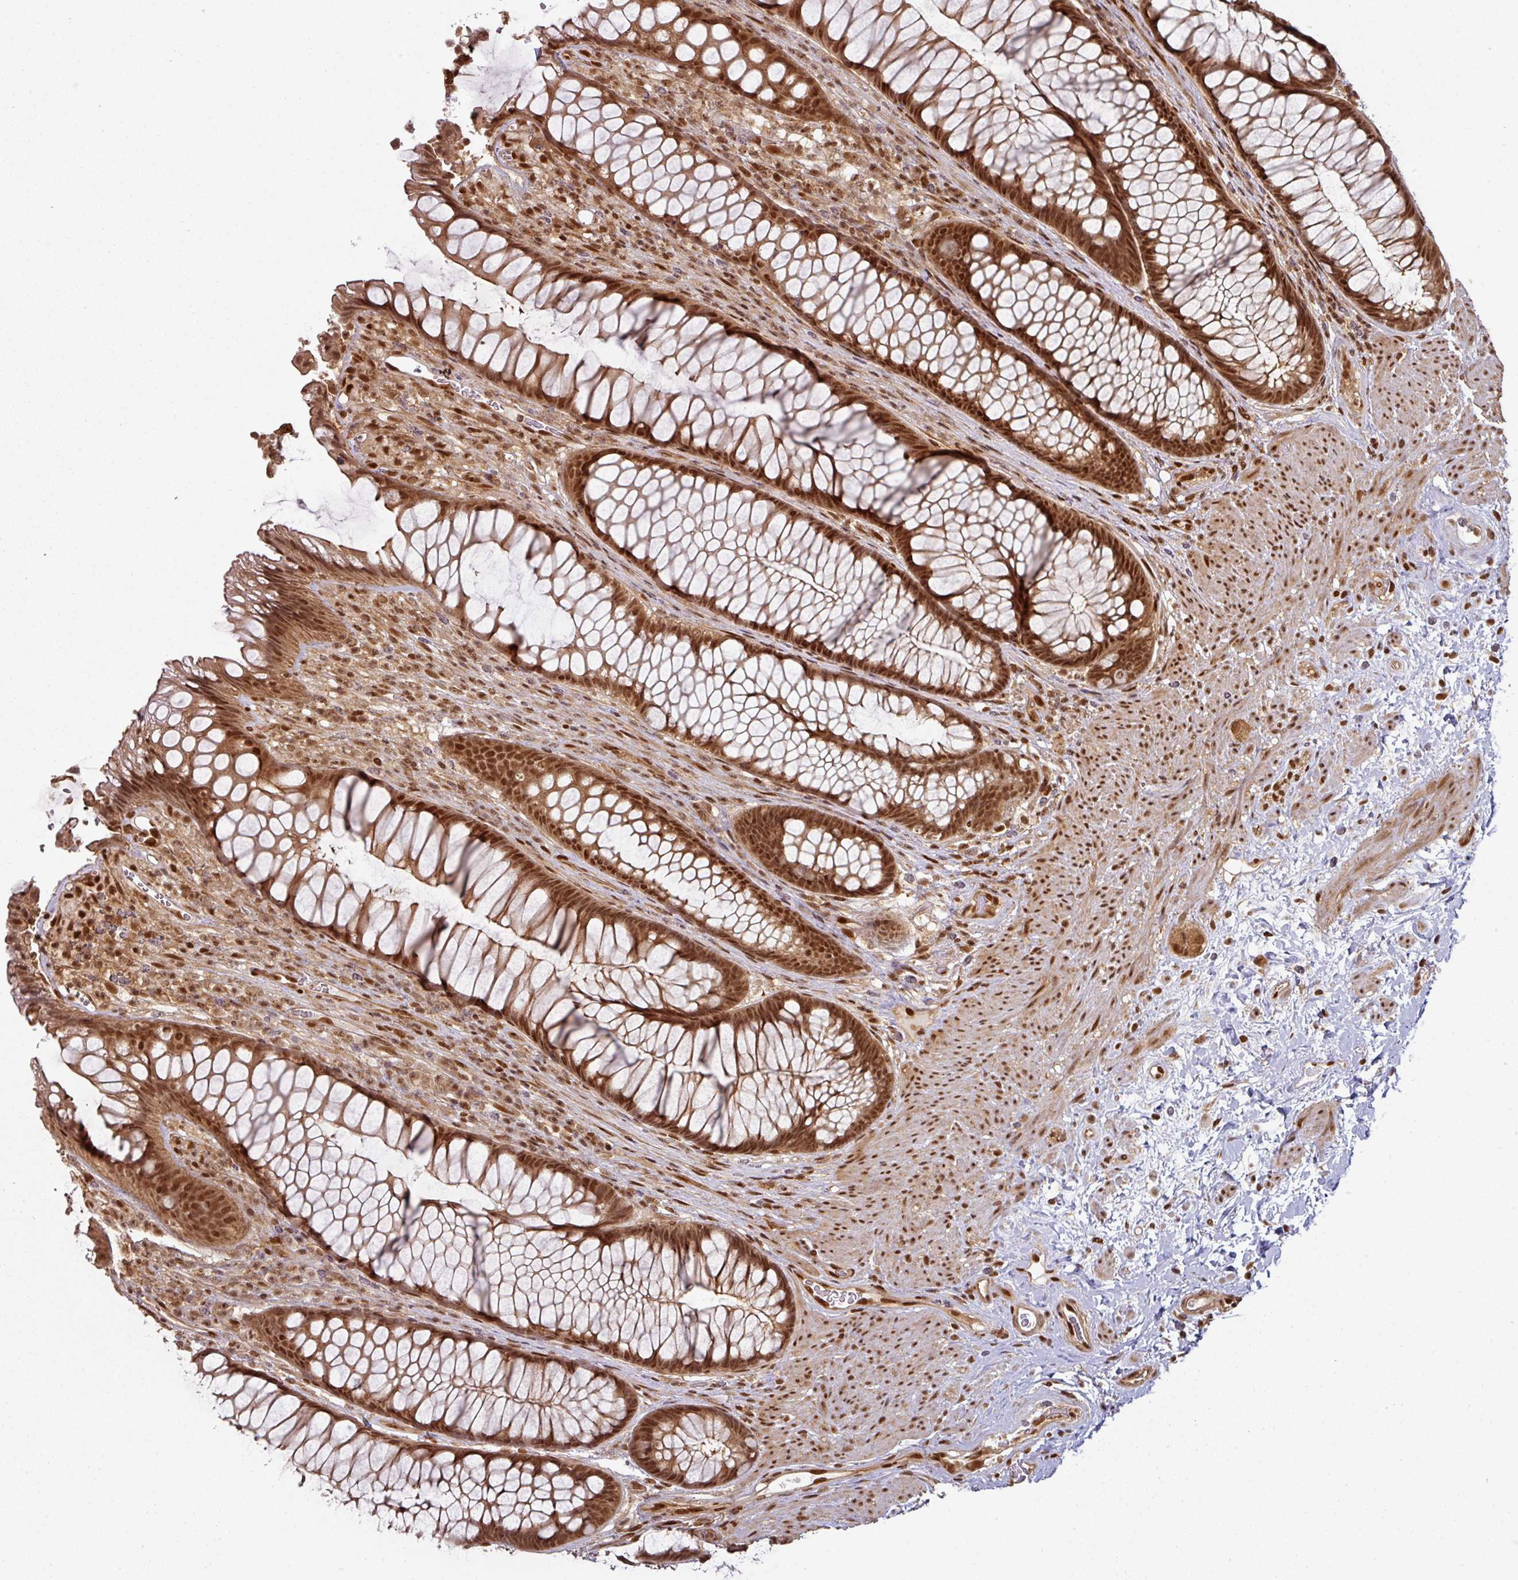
{"staining": {"intensity": "strong", "quantity": ">75%", "location": "cytoplasmic/membranous,nuclear"}, "tissue": "rectum", "cell_type": "Glandular cells", "image_type": "normal", "snomed": [{"axis": "morphology", "description": "Normal tissue, NOS"}, {"axis": "topography", "description": "Smooth muscle"}, {"axis": "topography", "description": "Rectum"}], "caption": "High-power microscopy captured an immunohistochemistry (IHC) histopathology image of normal rectum, revealing strong cytoplasmic/membranous,nuclear staining in approximately >75% of glandular cells.", "gene": "SIK3", "patient": {"sex": "male", "age": 53}}